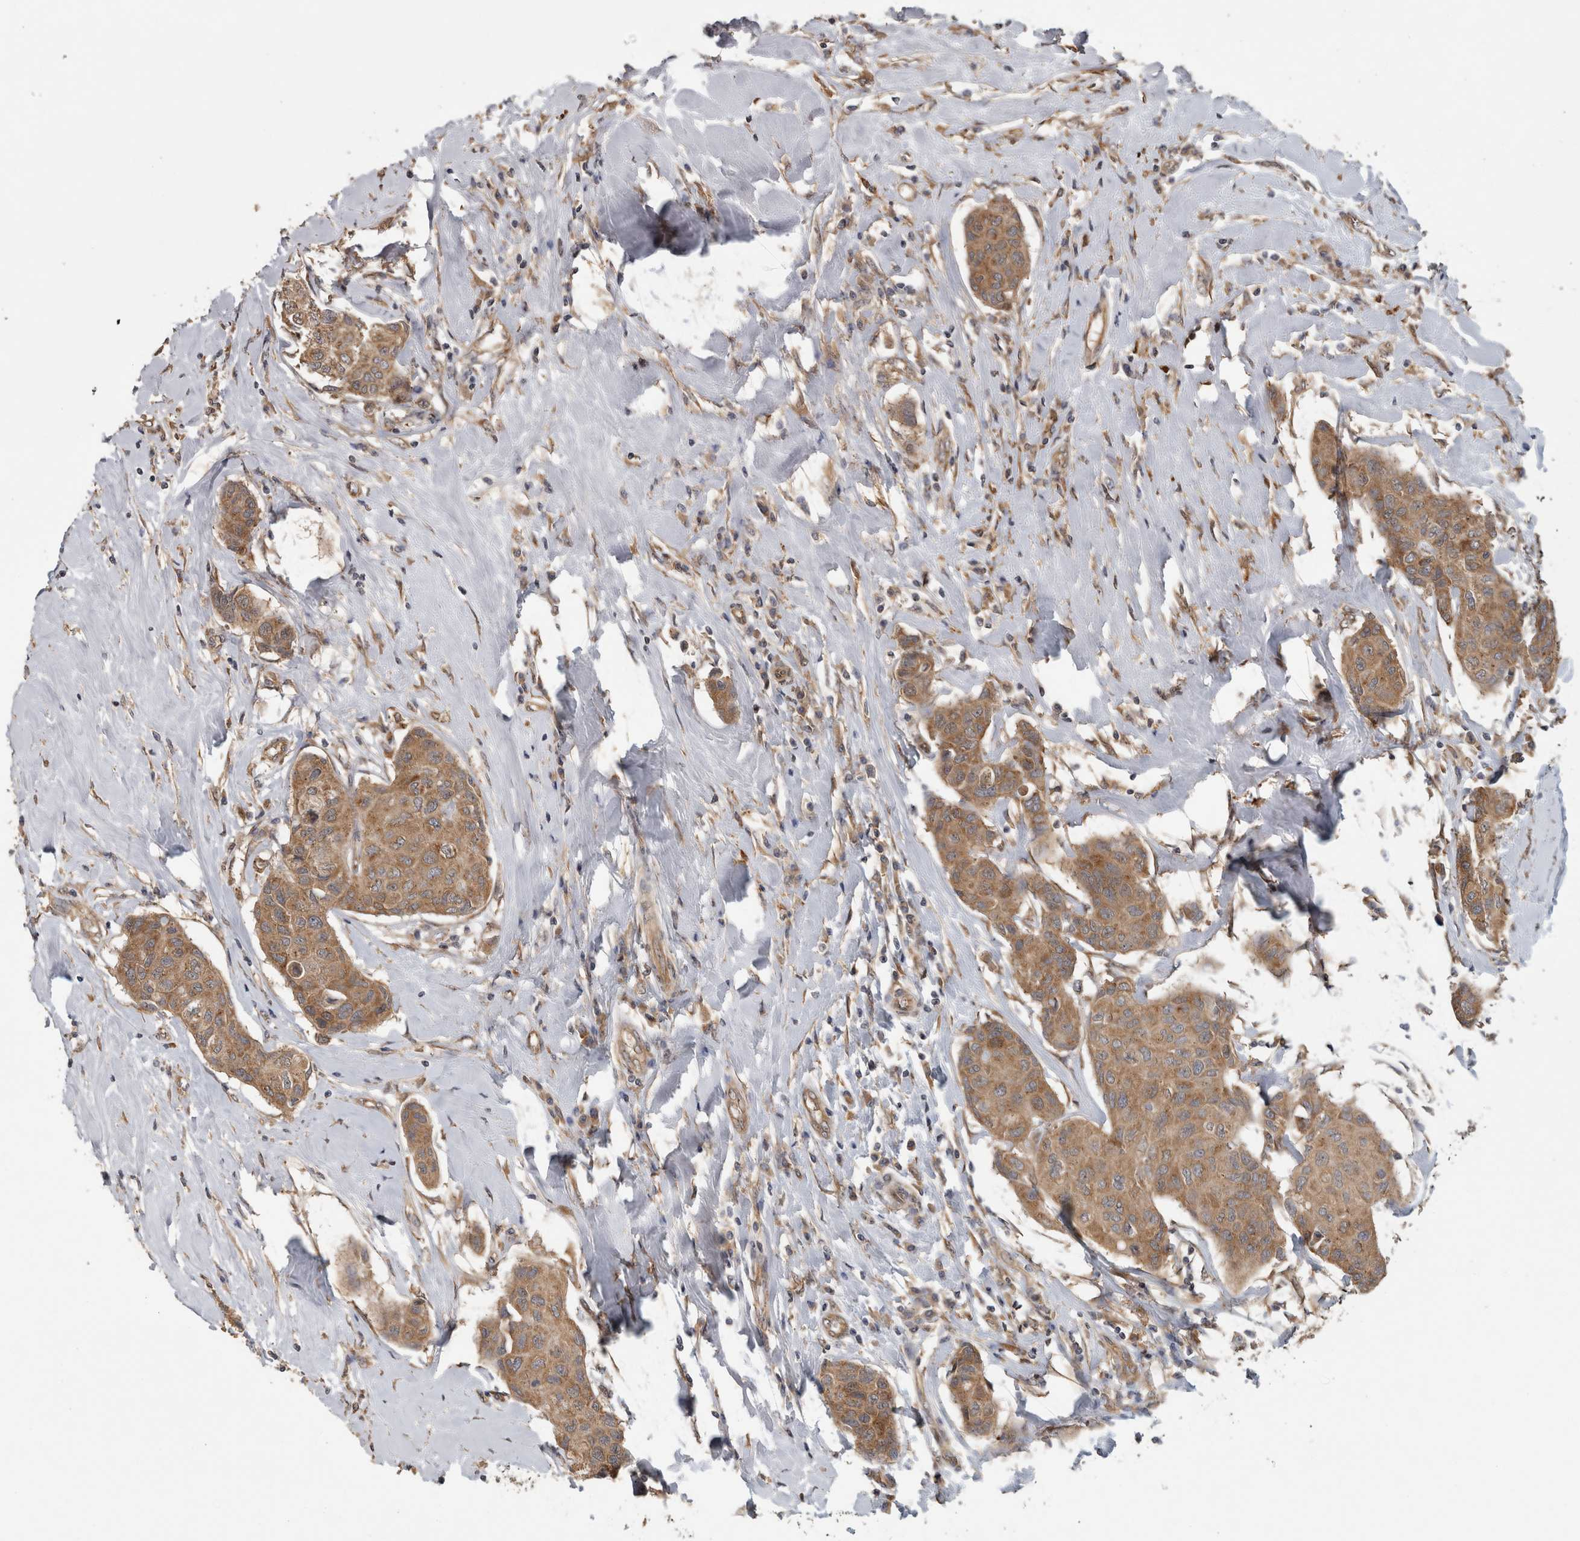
{"staining": {"intensity": "moderate", "quantity": ">75%", "location": "cytoplasmic/membranous"}, "tissue": "breast cancer", "cell_type": "Tumor cells", "image_type": "cancer", "snomed": [{"axis": "morphology", "description": "Duct carcinoma"}, {"axis": "topography", "description": "Breast"}], "caption": "This is an image of immunohistochemistry staining of breast infiltrating ductal carcinoma, which shows moderate staining in the cytoplasmic/membranous of tumor cells.", "gene": "ATXN2", "patient": {"sex": "female", "age": 80}}